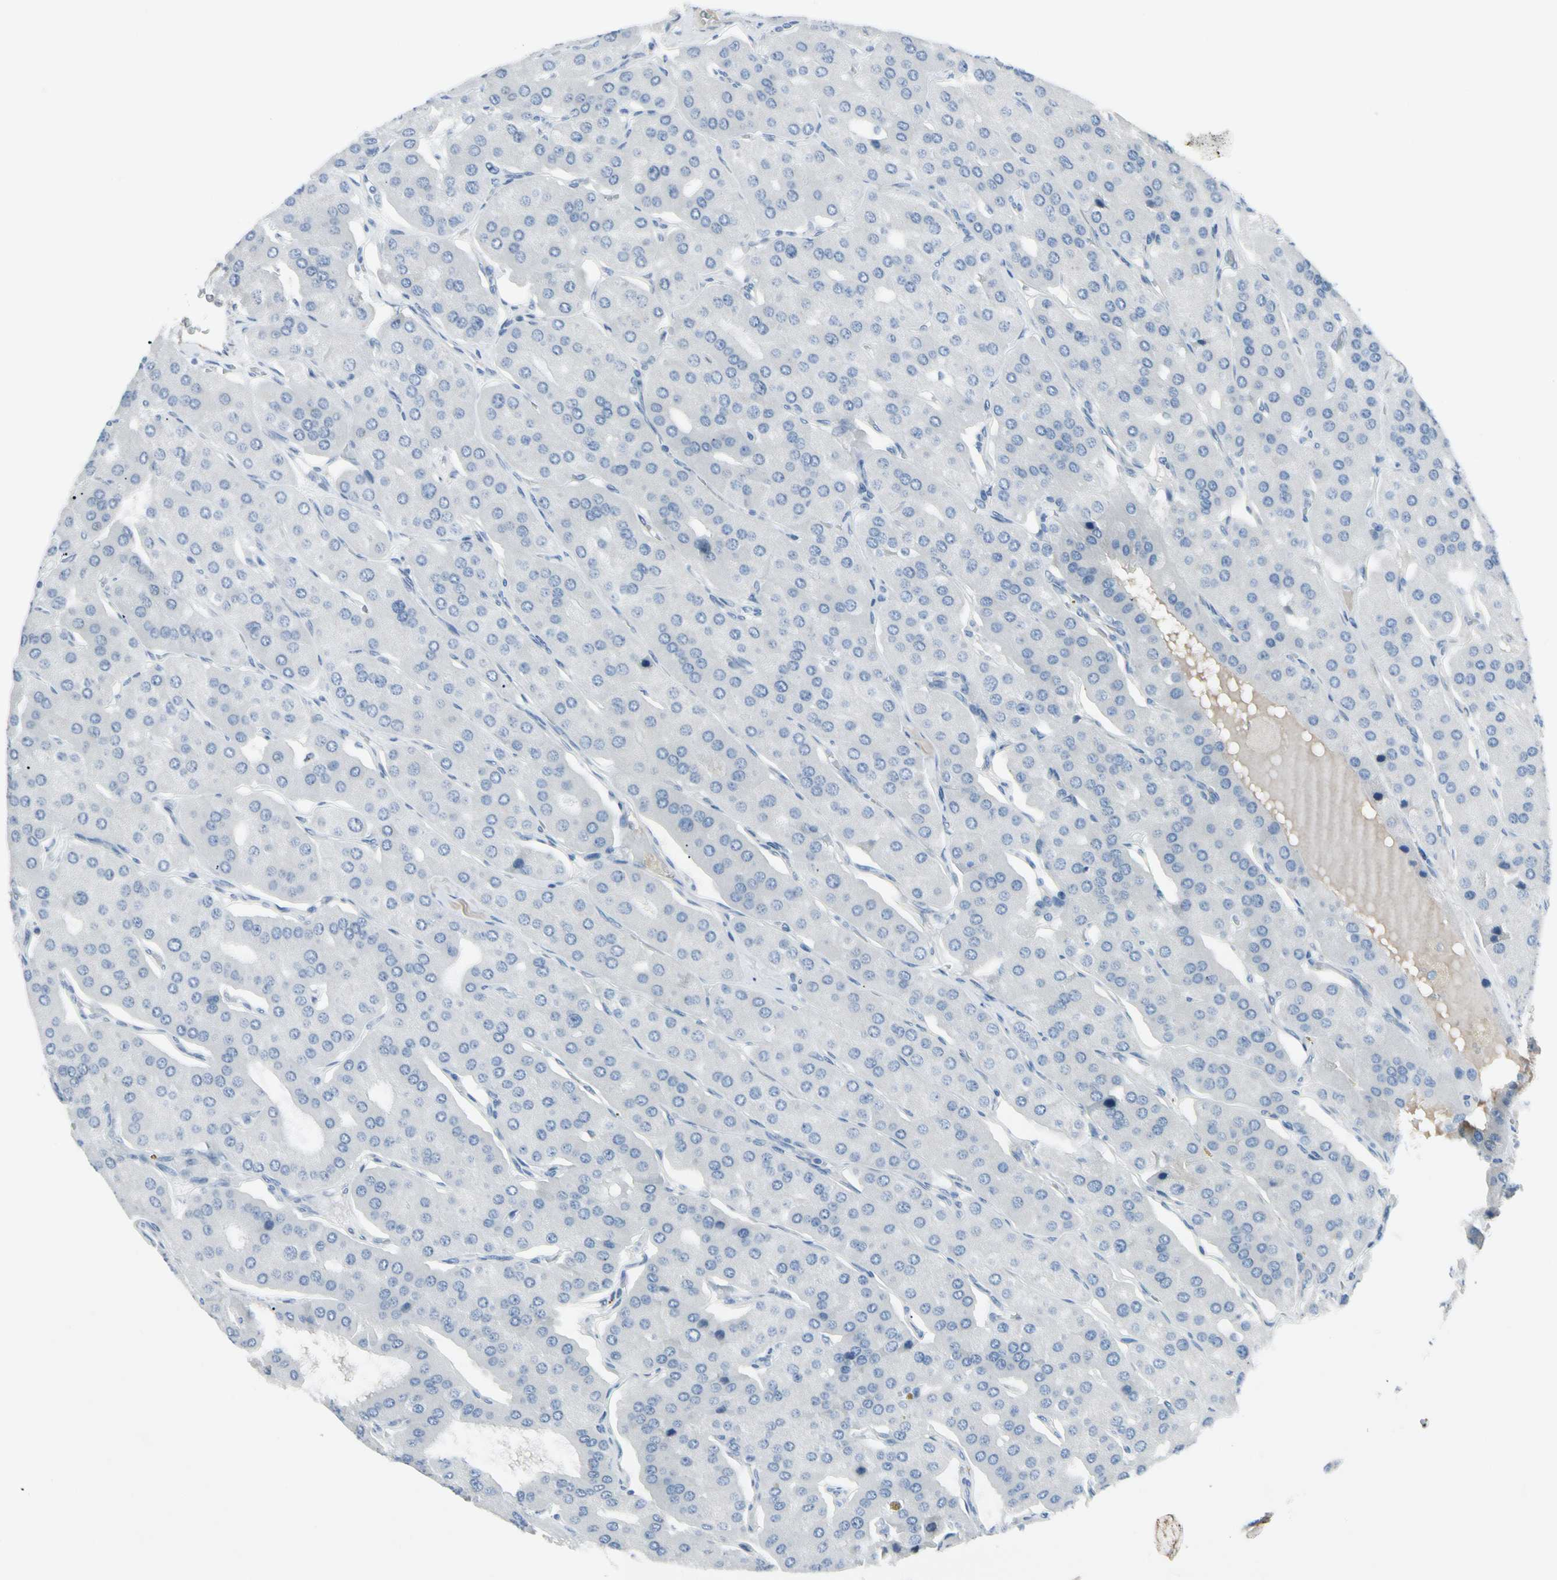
{"staining": {"intensity": "negative", "quantity": "none", "location": "none"}, "tissue": "parathyroid gland", "cell_type": "Glandular cells", "image_type": "normal", "snomed": [{"axis": "morphology", "description": "Normal tissue, NOS"}, {"axis": "morphology", "description": "Adenoma, NOS"}, {"axis": "topography", "description": "Parathyroid gland"}], "caption": "Immunohistochemical staining of benign human parathyroid gland reveals no significant expression in glandular cells.", "gene": "PIGR", "patient": {"sex": "female", "age": 86}}